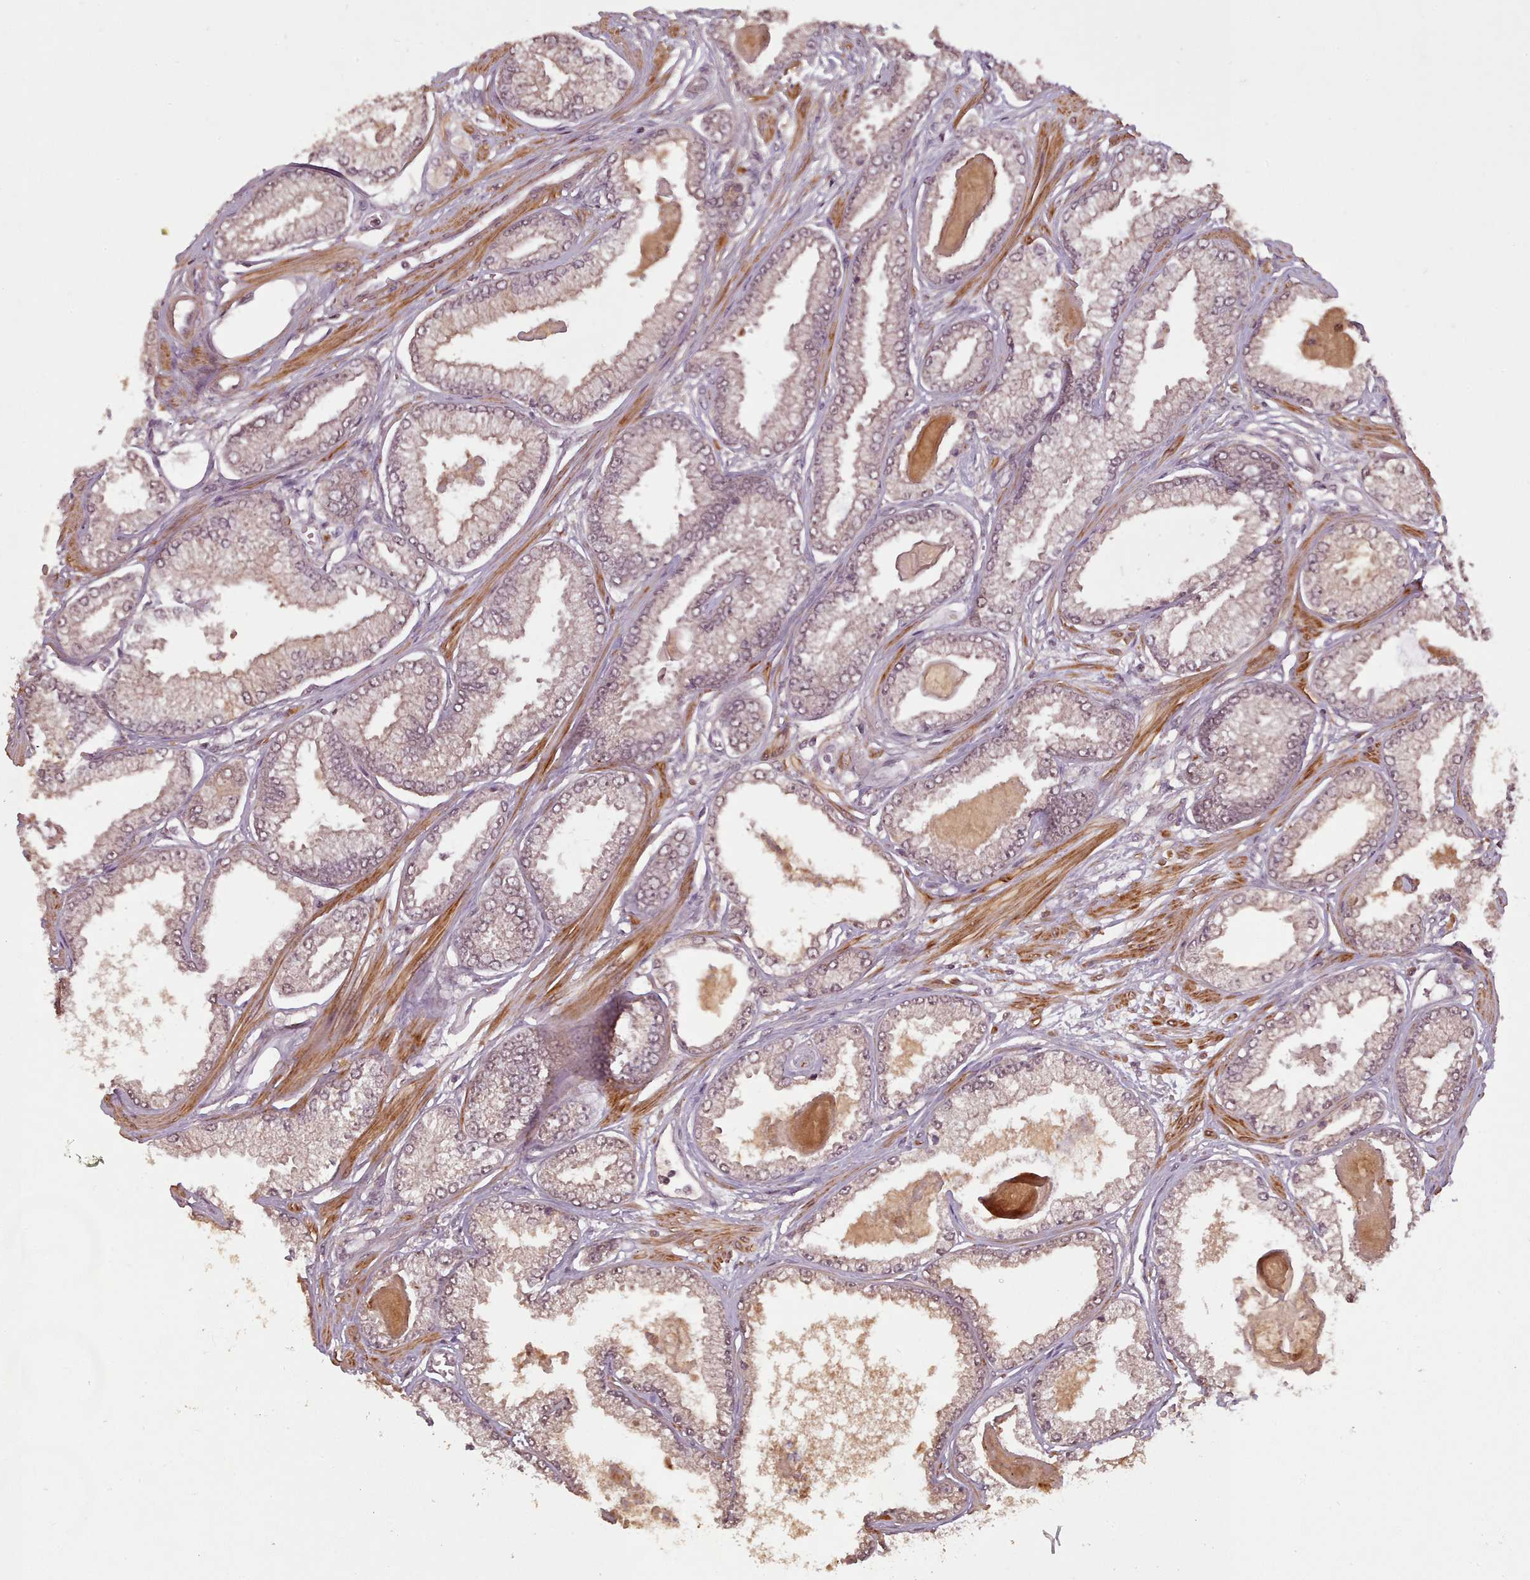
{"staining": {"intensity": "weak", "quantity": "25%-75%", "location": "cytoplasmic/membranous"}, "tissue": "prostate cancer", "cell_type": "Tumor cells", "image_type": "cancer", "snomed": [{"axis": "morphology", "description": "Adenocarcinoma, Low grade"}, {"axis": "topography", "description": "Prostate"}], "caption": "The image demonstrates immunohistochemical staining of prostate cancer. There is weak cytoplasmic/membranous positivity is identified in approximately 25%-75% of tumor cells.", "gene": "CDC6", "patient": {"sex": "male", "age": 64}}